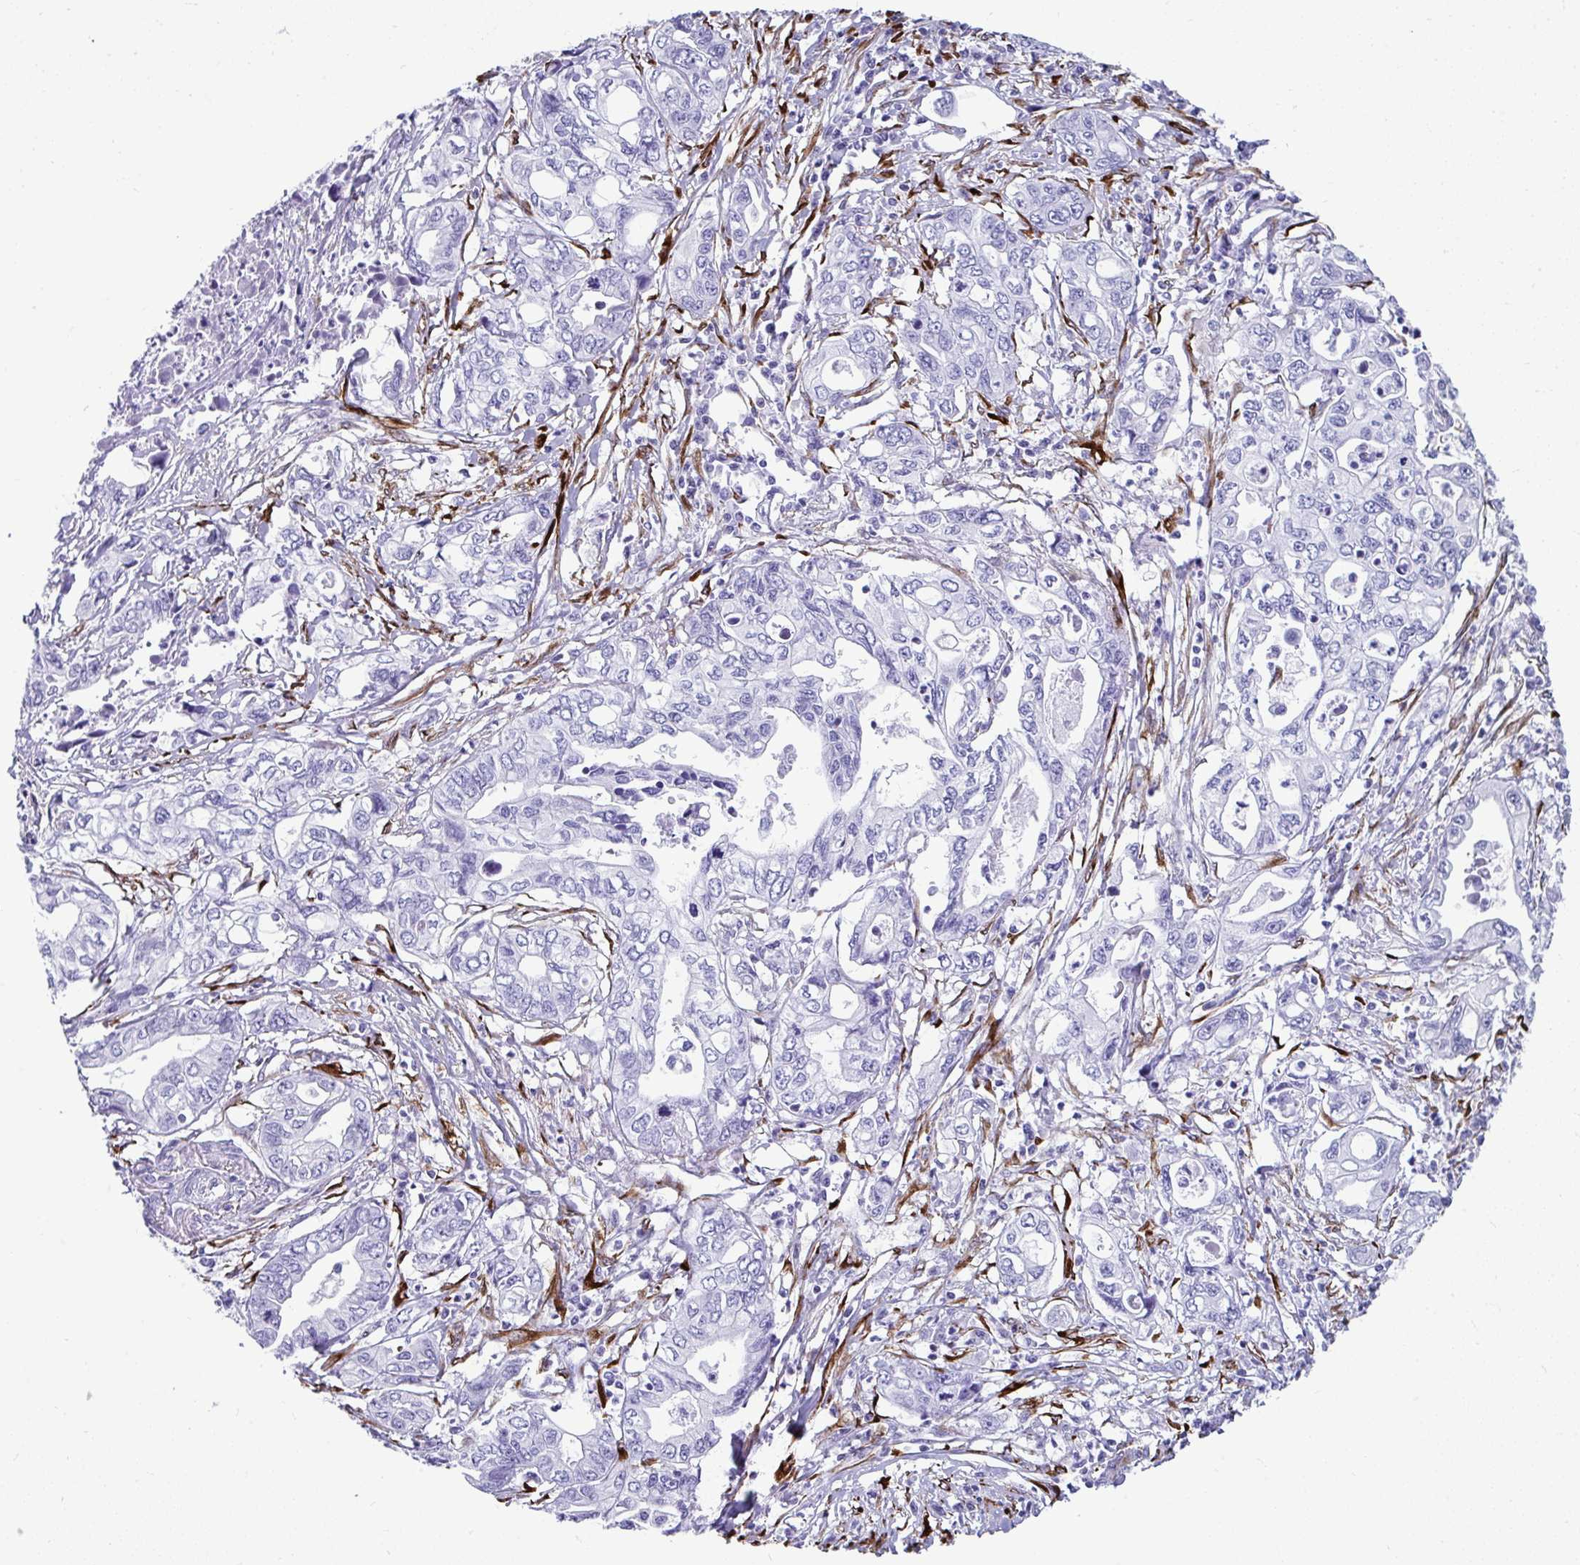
{"staining": {"intensity": "negative", "quantity": "none", "location": "none"}, "tissue": "pancreatic cancer", "cell_type": "Tumor cells", "image_type": "cancer", "snomed": [{"axis": "morphology", "description": "Adenocarcinoma, NOS"}, {"axis": "topography", "description": "Pancreas"}], "caption": "Tumor cells are negative for brown protein staining in pancreatic cancer (adenocarcinoma).", "gene": "GRXCR2", "patient": {"sex": "male", "age": 68}}